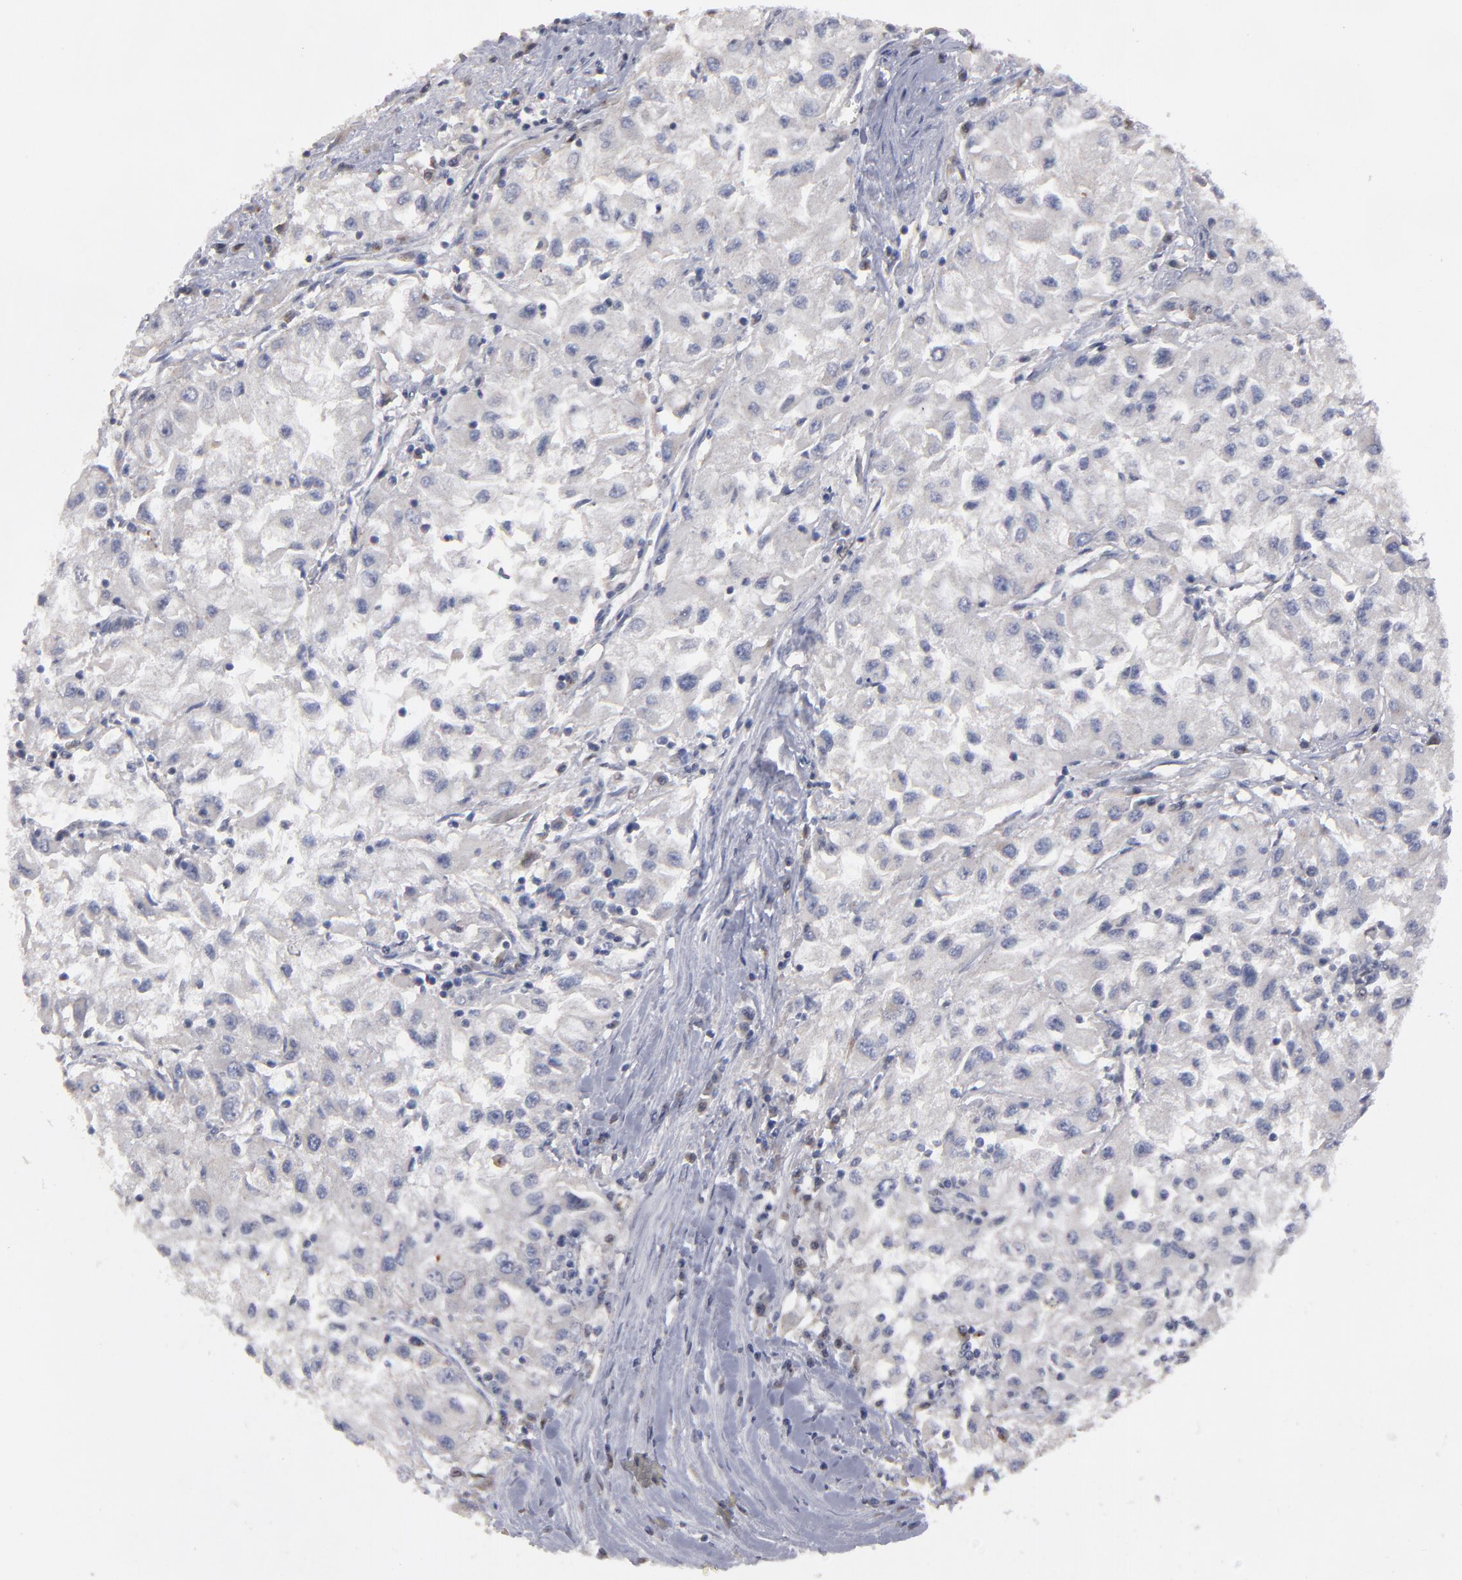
{"staining": {"intensity": "negative", "quantity": "none", "location": "none"}, "tissue": "renal cancer", "cell_type": "Tumor cells", "image_type": "cancer", "snomed": [{"axis": "morphology", "description": "Adenocarcinoma, NOS"}, {"axis": "topography", "description": "Kidney"}], "caption": "Tumor cells are negative for protein expression in human renal adenocarcinoma.", "gene": "CEP97", "patient": {"sex": "male", "age": 59}}